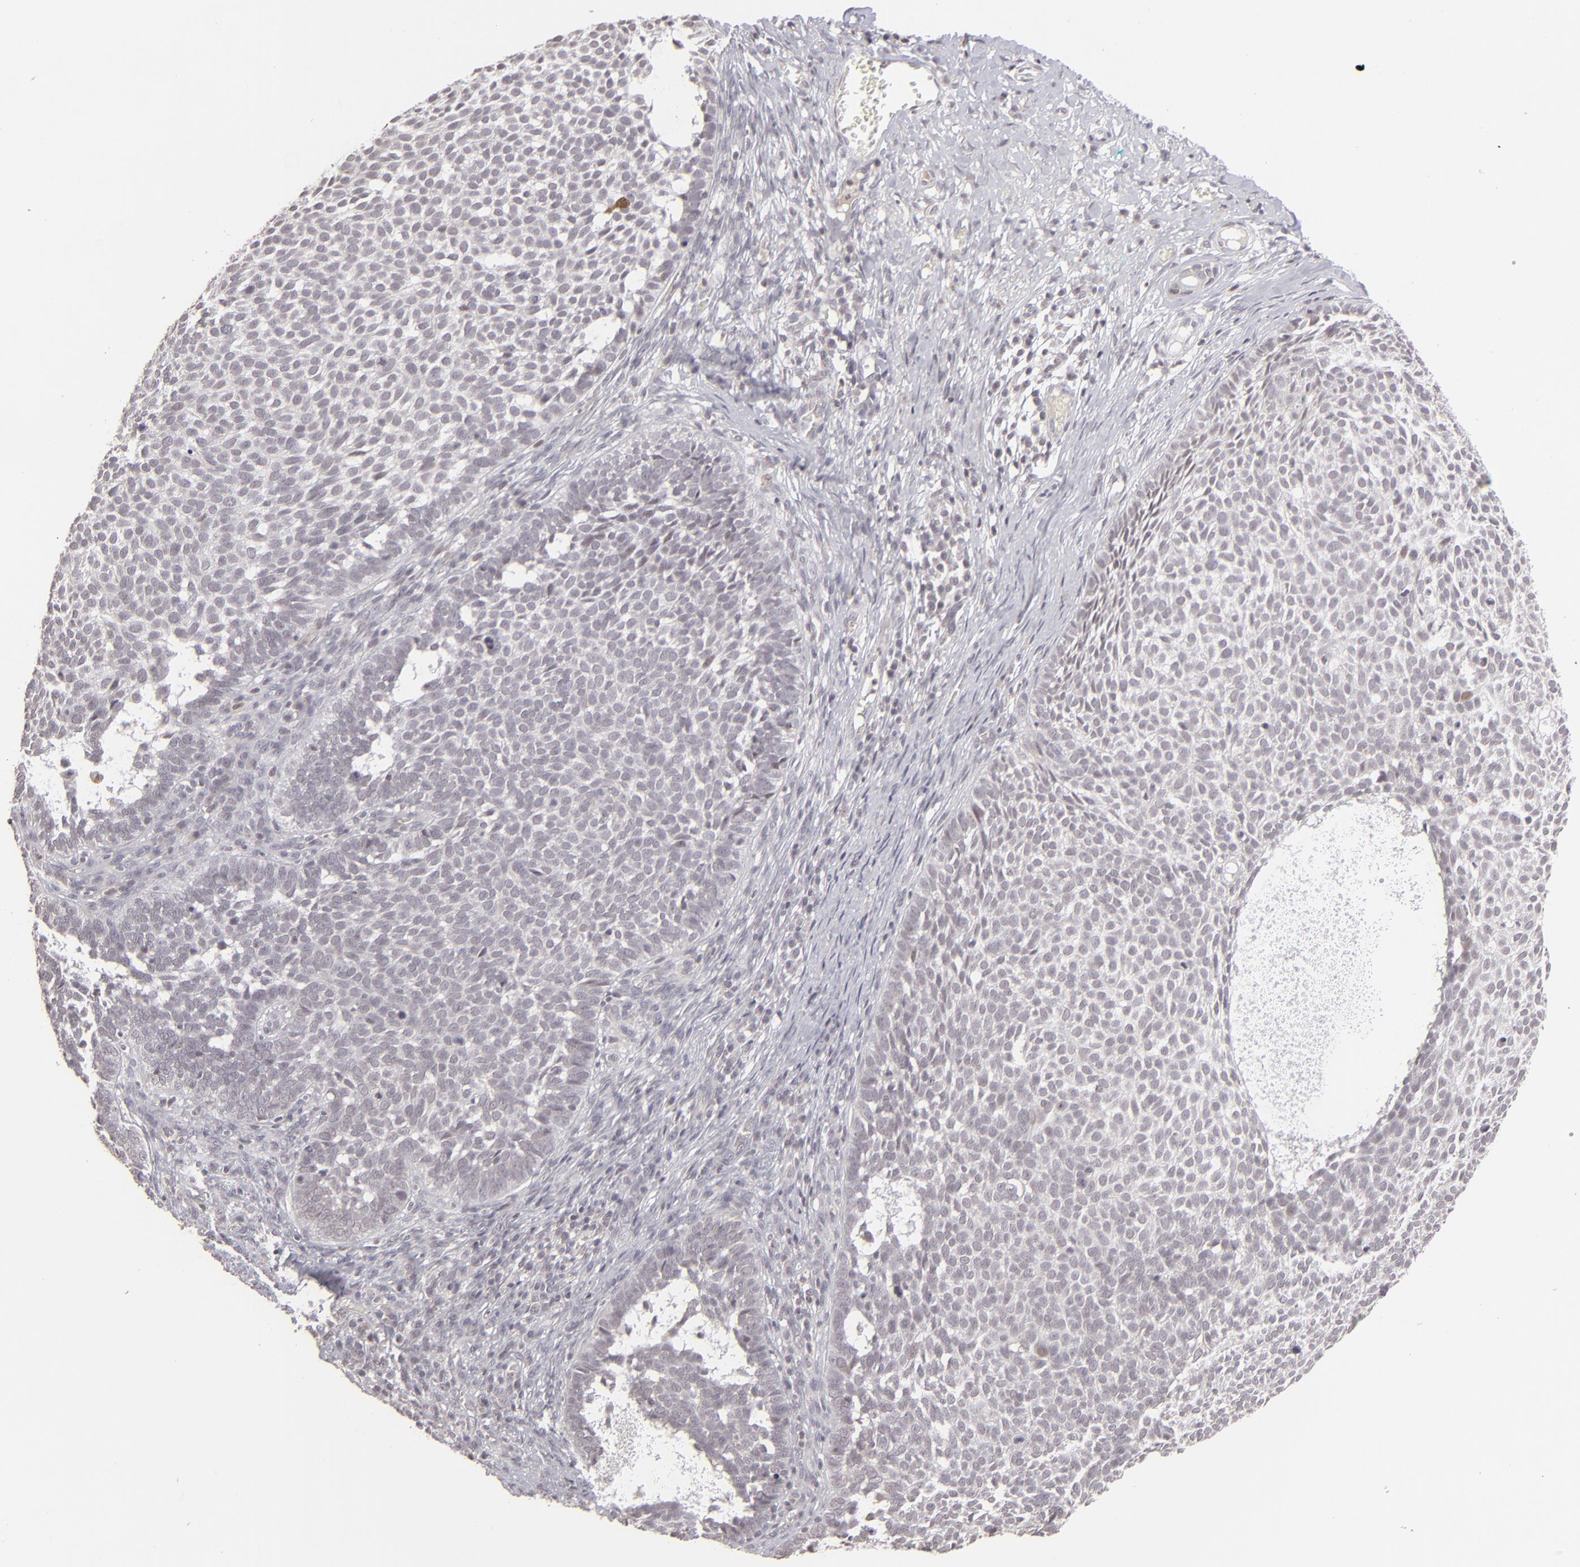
{"staining": {"intensity": "negative", "quantity": "none", "location": "none"}, "tissue": "skin cancer", "cell_type": "Tumor cells", "image_type": "cancer", "snomed": [{"axis": "morphology", "description": "Basal cell carcinoma"}, {"axis": "topography", "description": "Skin"}], "caption": "Image shows no protein staining in tumor cells of skin basal cell carcinoma tissue.", "gene": "CLDN2", "patient": {"sex": "male", "age": 63}}